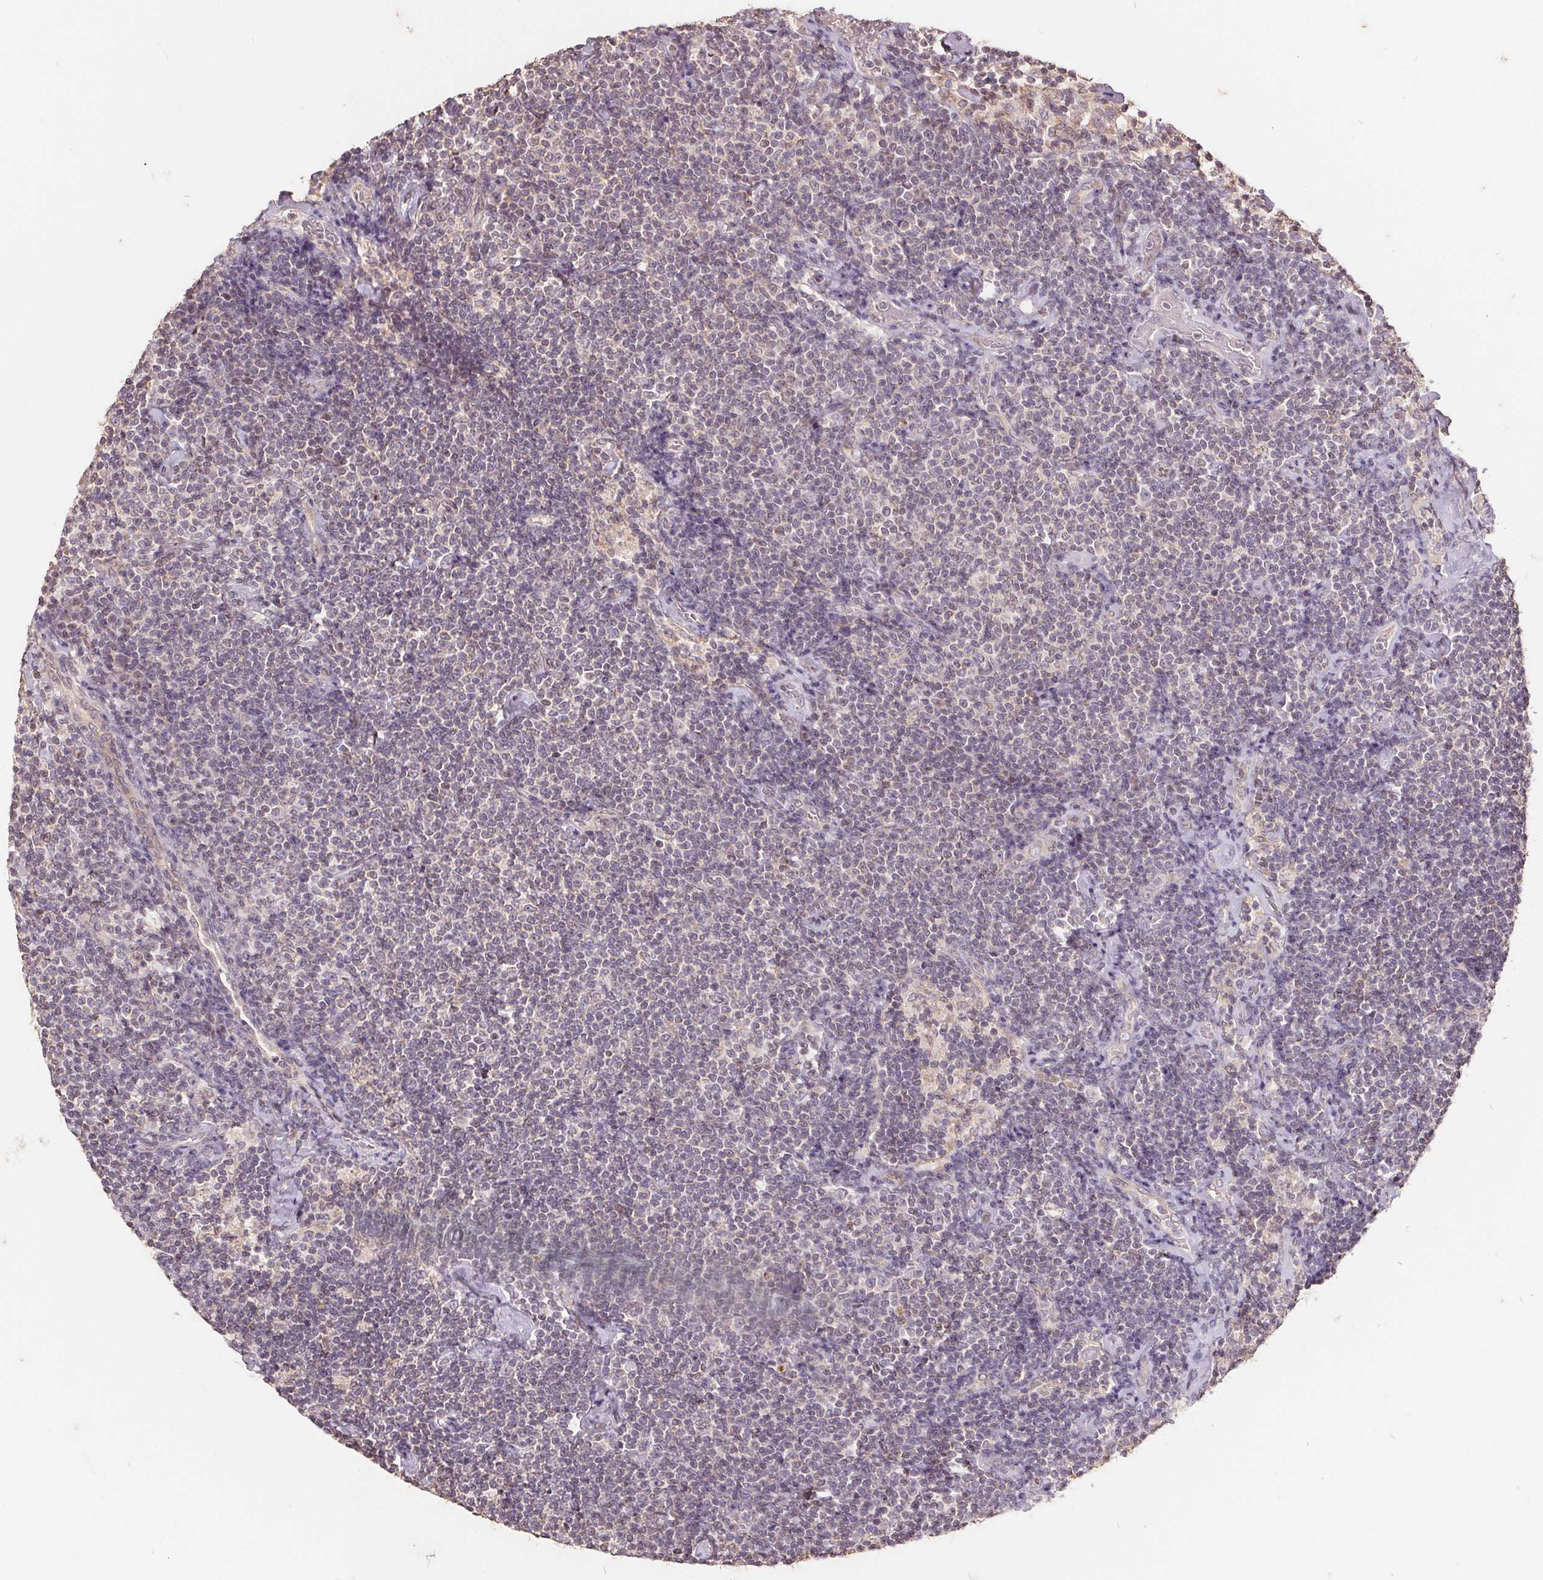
{"staining": {"intensity": "negative", "quantity": "none", "location": "none"}, "tissue": "lymphoma", "cell_type": "Tumor cells", "image_type": "cancer", "snomed": [{"axis": "morphology", "description": "Malignant lymphoma, non-Hodgkin's type, Low grade"}, {"axis": "topography", "description": "Lymph node"}], "caption": "Immunohistochemical staining of human lymphoma reveals no significant expression in tumor cells.", "gene": "CDIPT", "patient": {"sex": "male", "age": 81}}